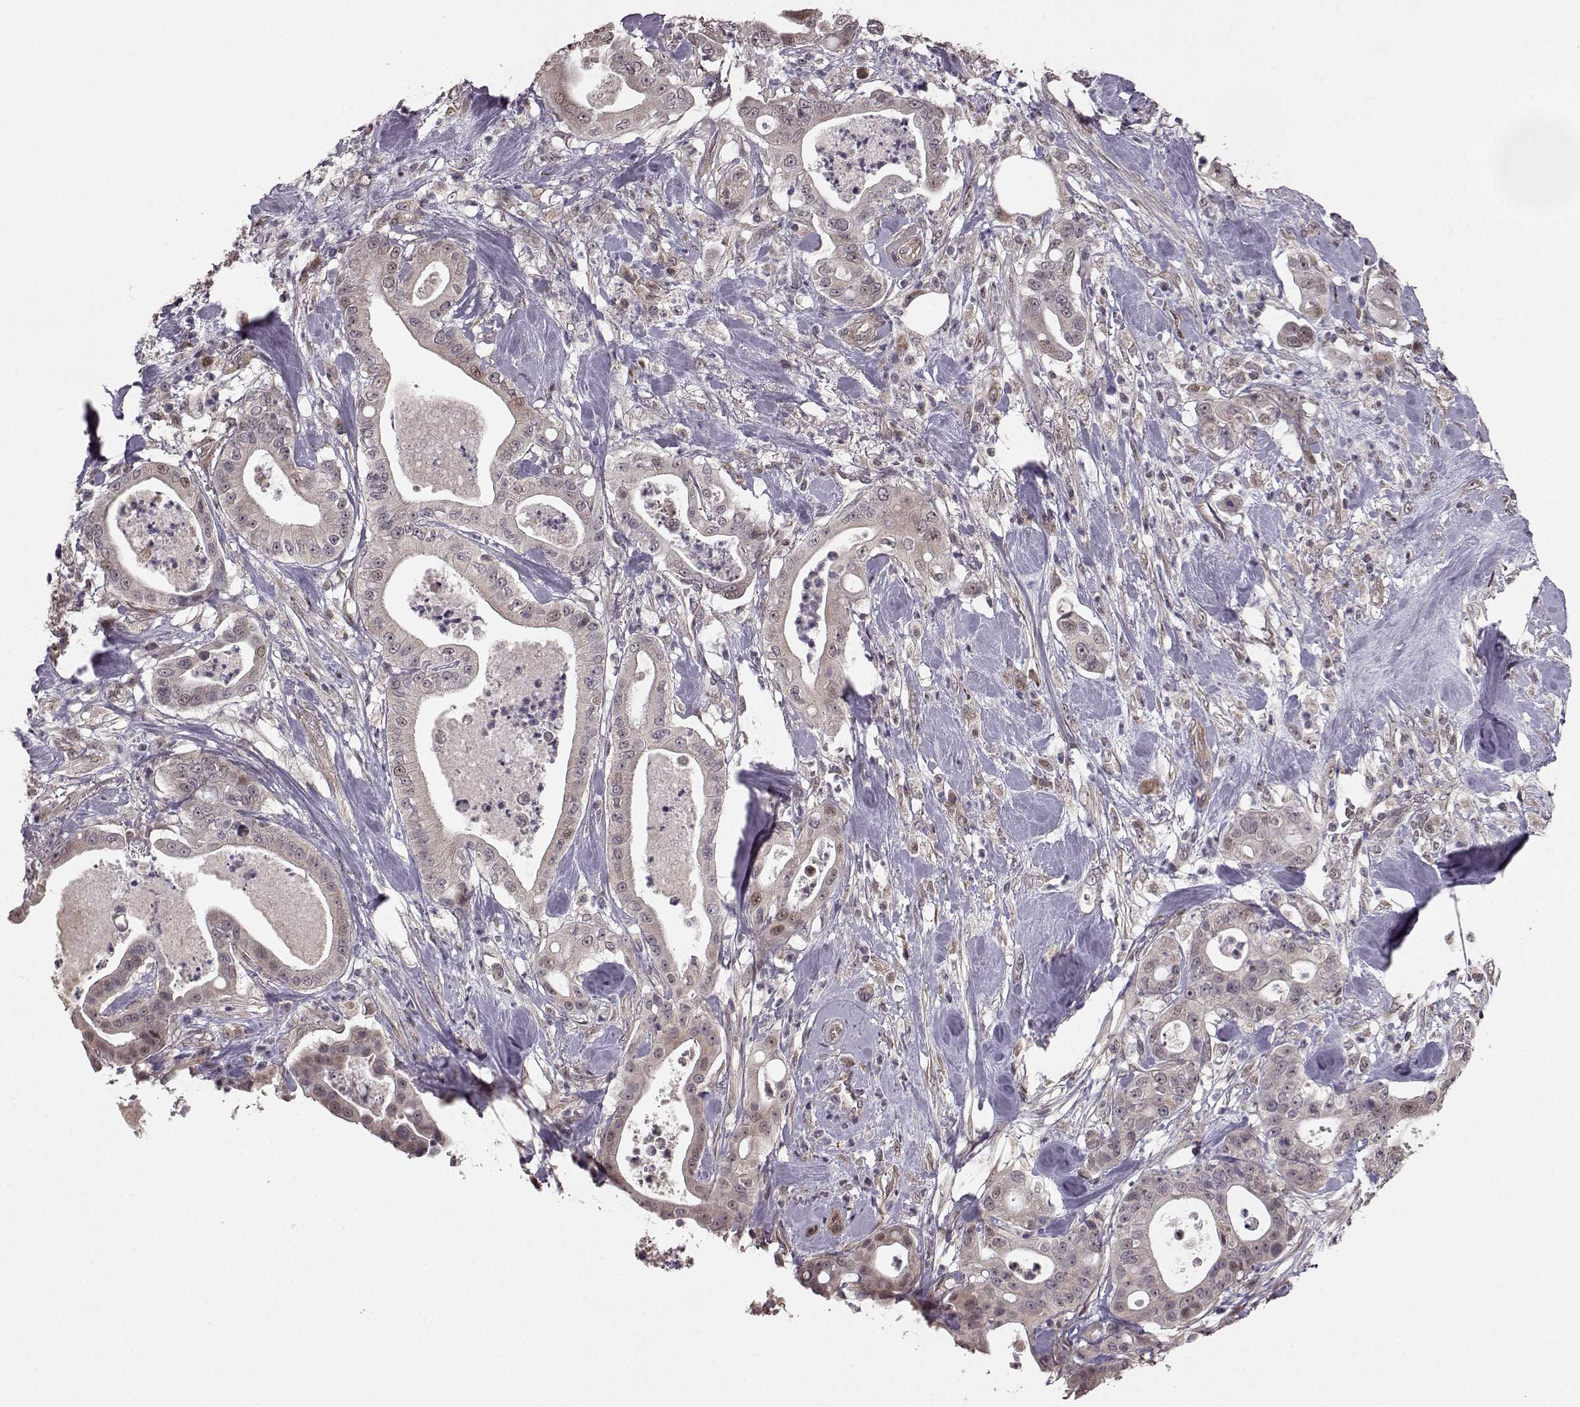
{"staining": {"intensity": "negative", "quantity": "none", "location": "none"}, "tissue": "pancreatic cancer", "cell_type": "Tumor cells", "image_type": "cancer", "snomed": [{"axis": "morphology", "description": "Adenocarcinoma, NOS"}, {"axis": "topography", "description": "Pancreas"}], "caption": "The micrograph reveals no significant positivity in tumor cells of pancreatic adenocarcinoma.", "gene": "BACH2", "patient": {"sex": "male", "age": 71}}